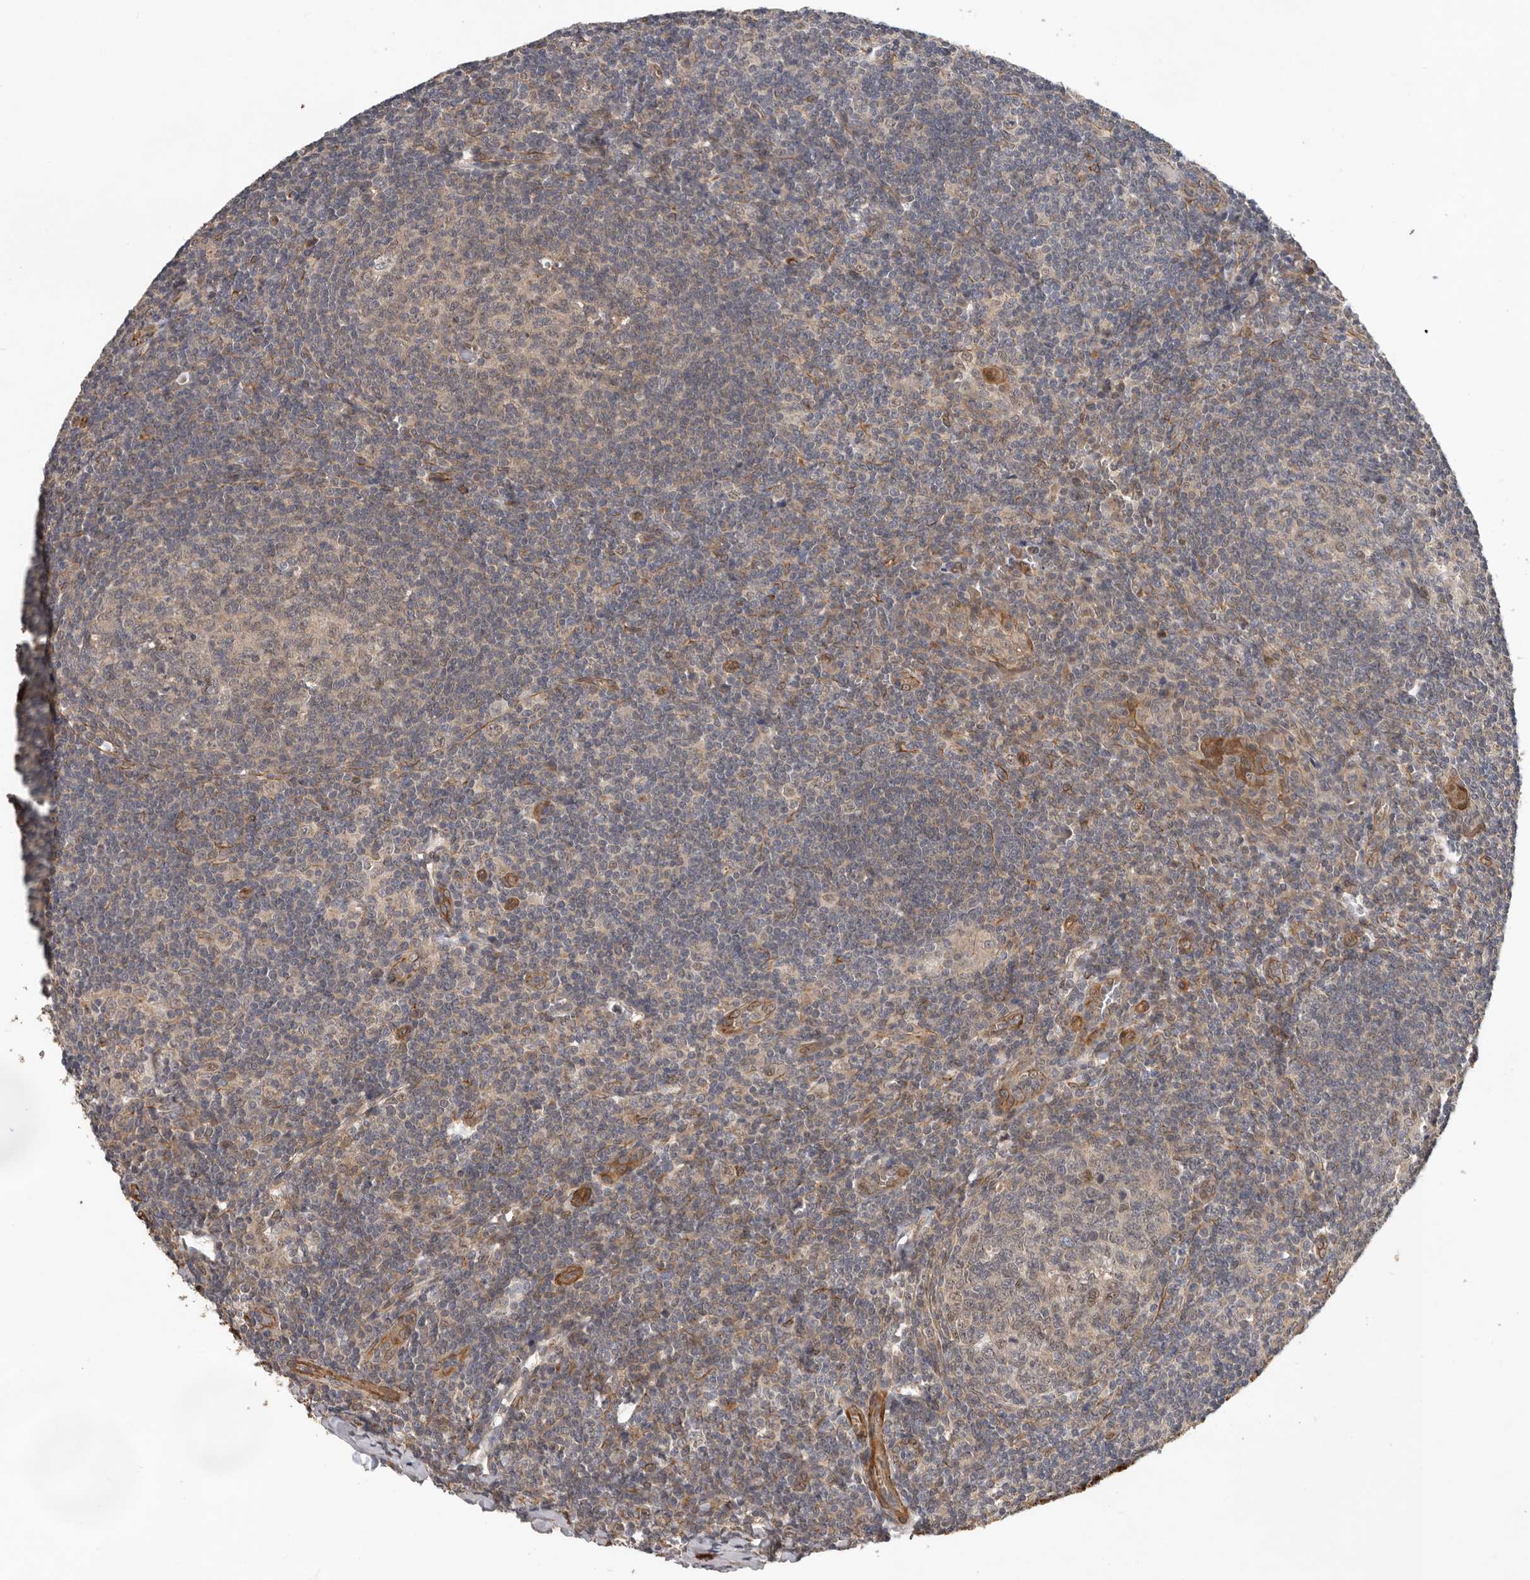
{"staining": {"intensity": "weak", "quantity": "<25%", "location": "cytoplasmic/membranous"}, "tissue": "tonsil", "cell_type": "Germinal center cells", "image_type": "normal", "snomed": [{"axis": "morphology", "description": "Normal tissue, NOS"}, {"axis": "topography", "description": "Tonsil"}], "caption": "Immunohistochemistry of benign tonsil shows no positivity in germinal center cells. (DAB (3,3'-diaminobenzidine) IHC with hematoxylin counter stain).", "gene": "RNF157", "patient": {"sex": "male", "age": 37}}